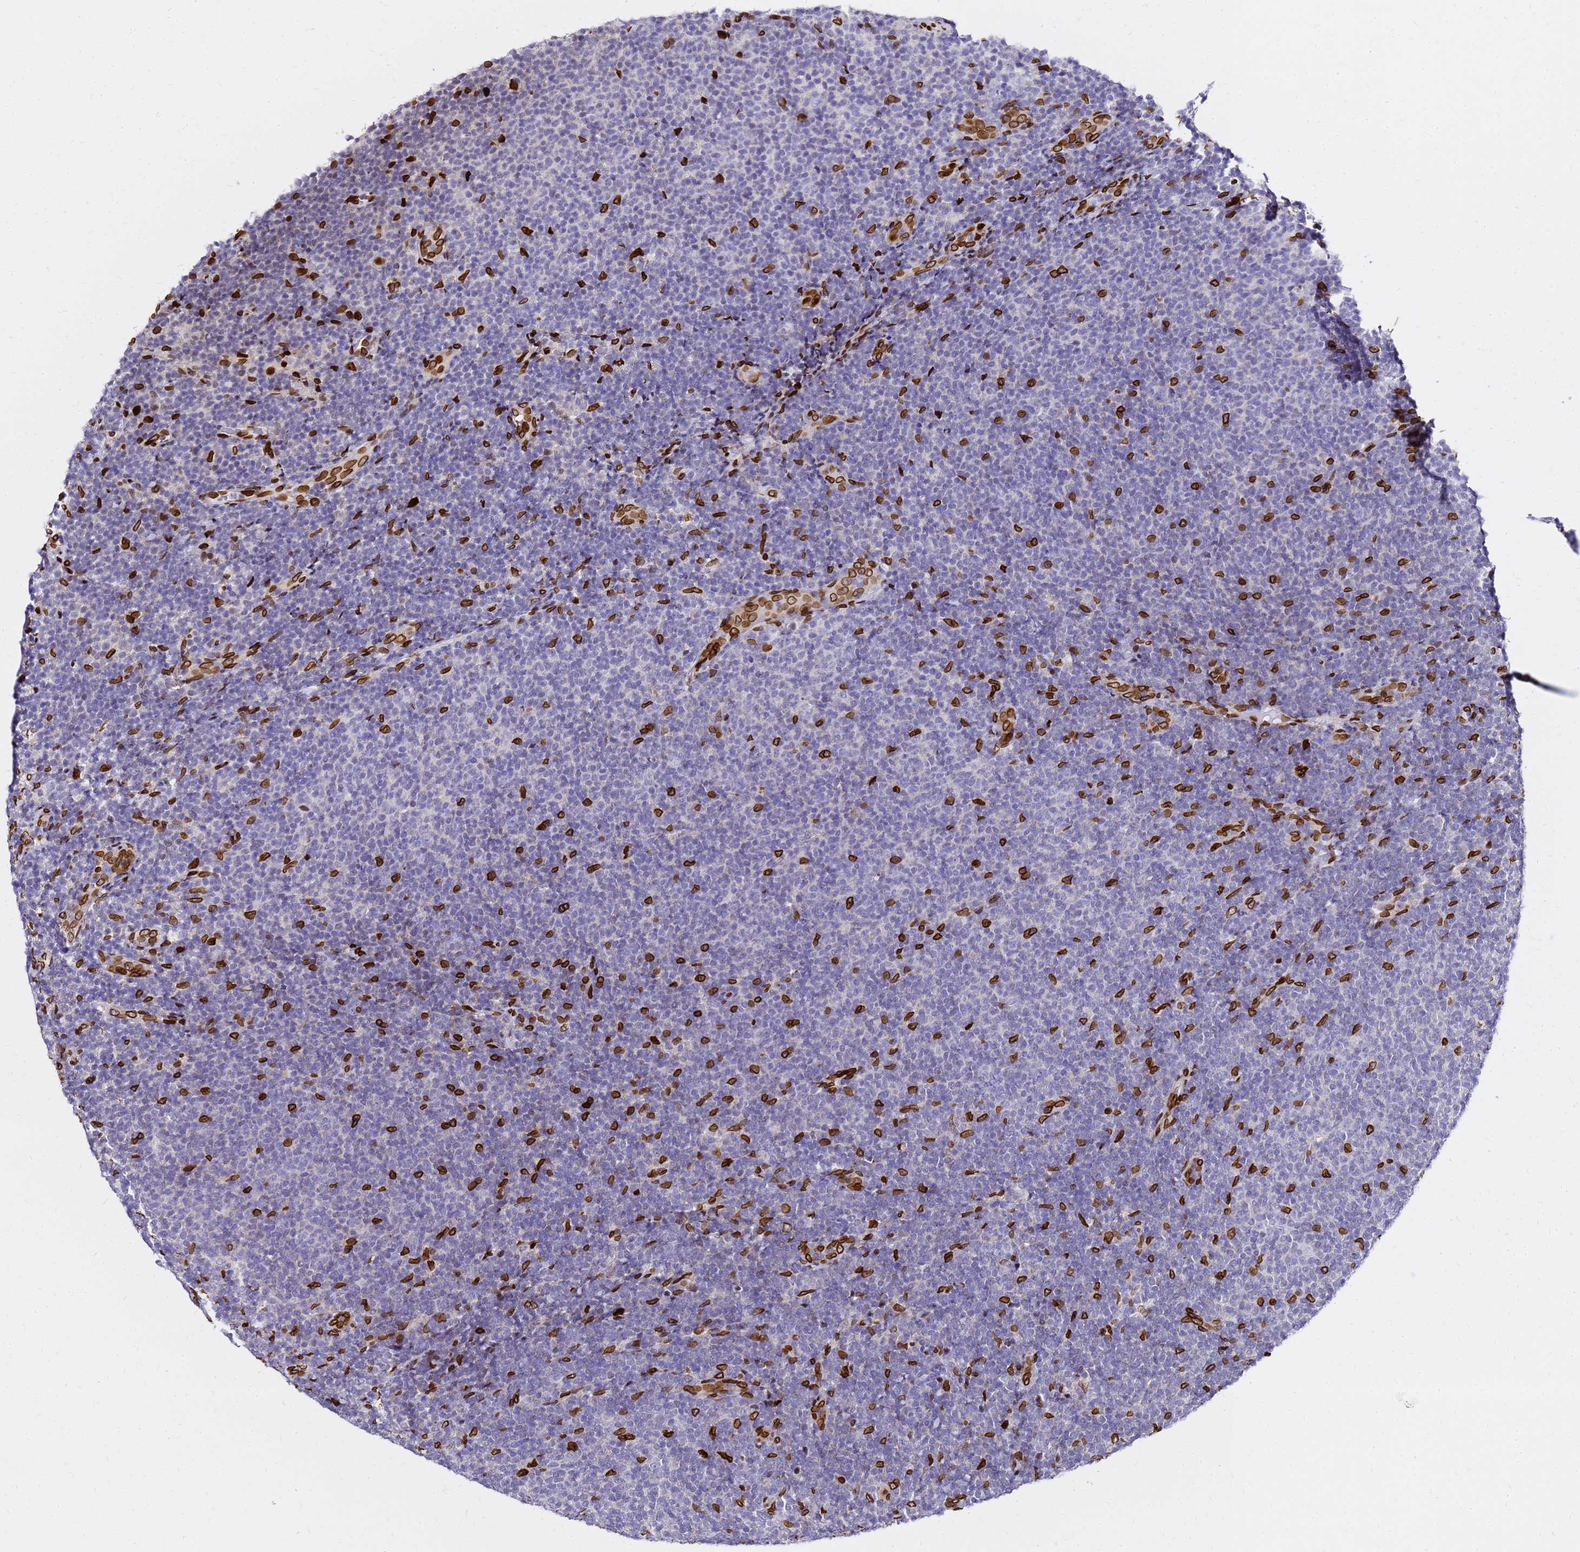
{"staining": {"intensity": "negative", "quantity": "none", "location": "none"}, "tissue": "lymphoma", "cell_type": "Tumor cells", "image_type": "cancer", "snomed": [{"axis": "morphology", "description": "Malignant lymphoma, non-Hodgkin's type, Low grade"}, {"axis": "topography", "description": "Lymph node"}], "caption": "Tumor cells show no significant protein staining in malignant lymphoma, non-Hodgkin's type (low-grade). (DAB (3,3'-diaminobenzidine) IHC visualized using brightfield microscopy, high magnification).", "gene": "C6orf141", "patient": {"sex": "male", "age": 66}}